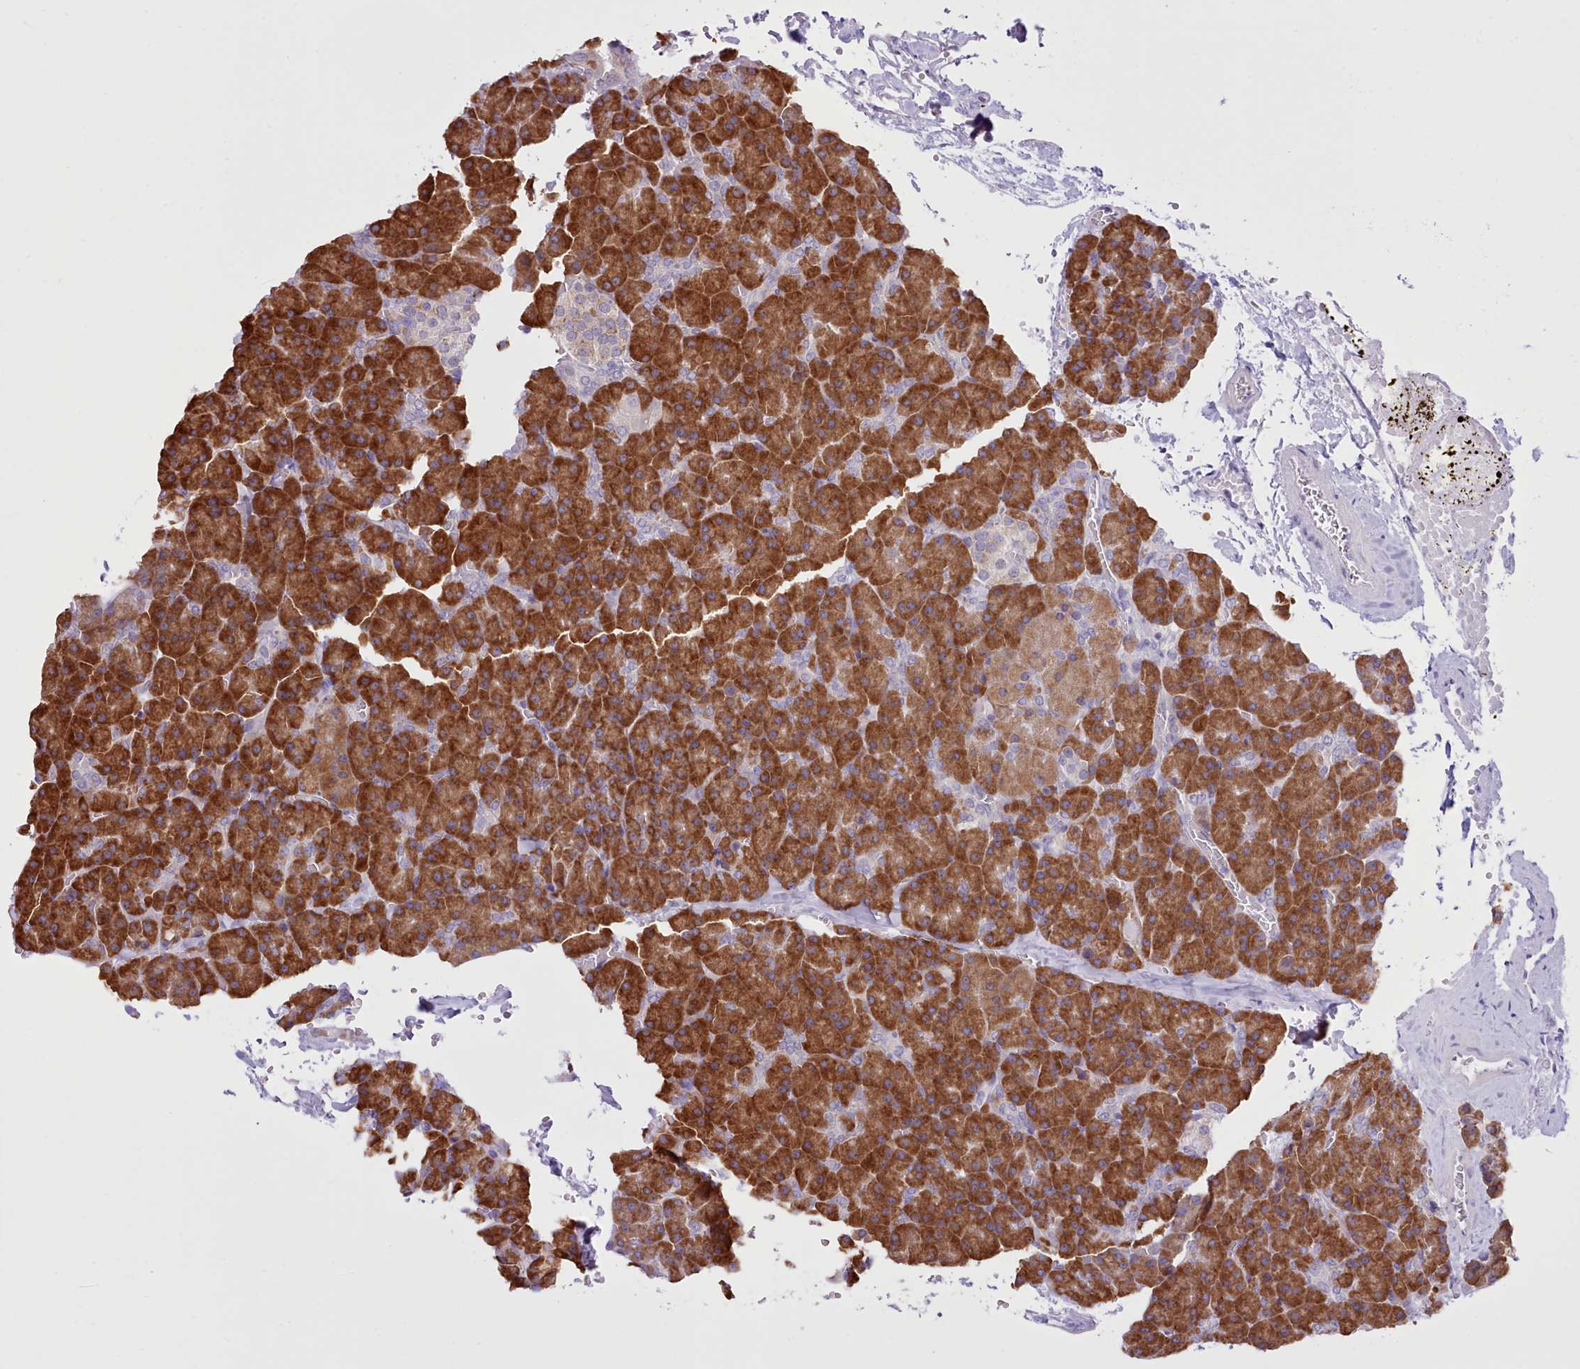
{"staining": {"intensity": "strong", "quantity": ">75%", "location": "cytoplasmic/membranous"}, "tissue": "pancreas", "cell_type": "Exocrine glandular cells", "image_type": "normal", "snomed": [{"axis": "morphology", "description": "Normal tissue, NOS"}, {"axis": "morphology", "description": "Carcinoid, malignant, NOS"}, {"axis": "topography", "description": "Pancreas"}], "caption": "The image demonstrates immunohistochemical staining of benign pancreas. There is strong cytoplasmic/membranous expression is seen in about >75% of exocrine glandular cells.", "gene": "SEC61B", "patient": {"sex": "female", "age": 35}}